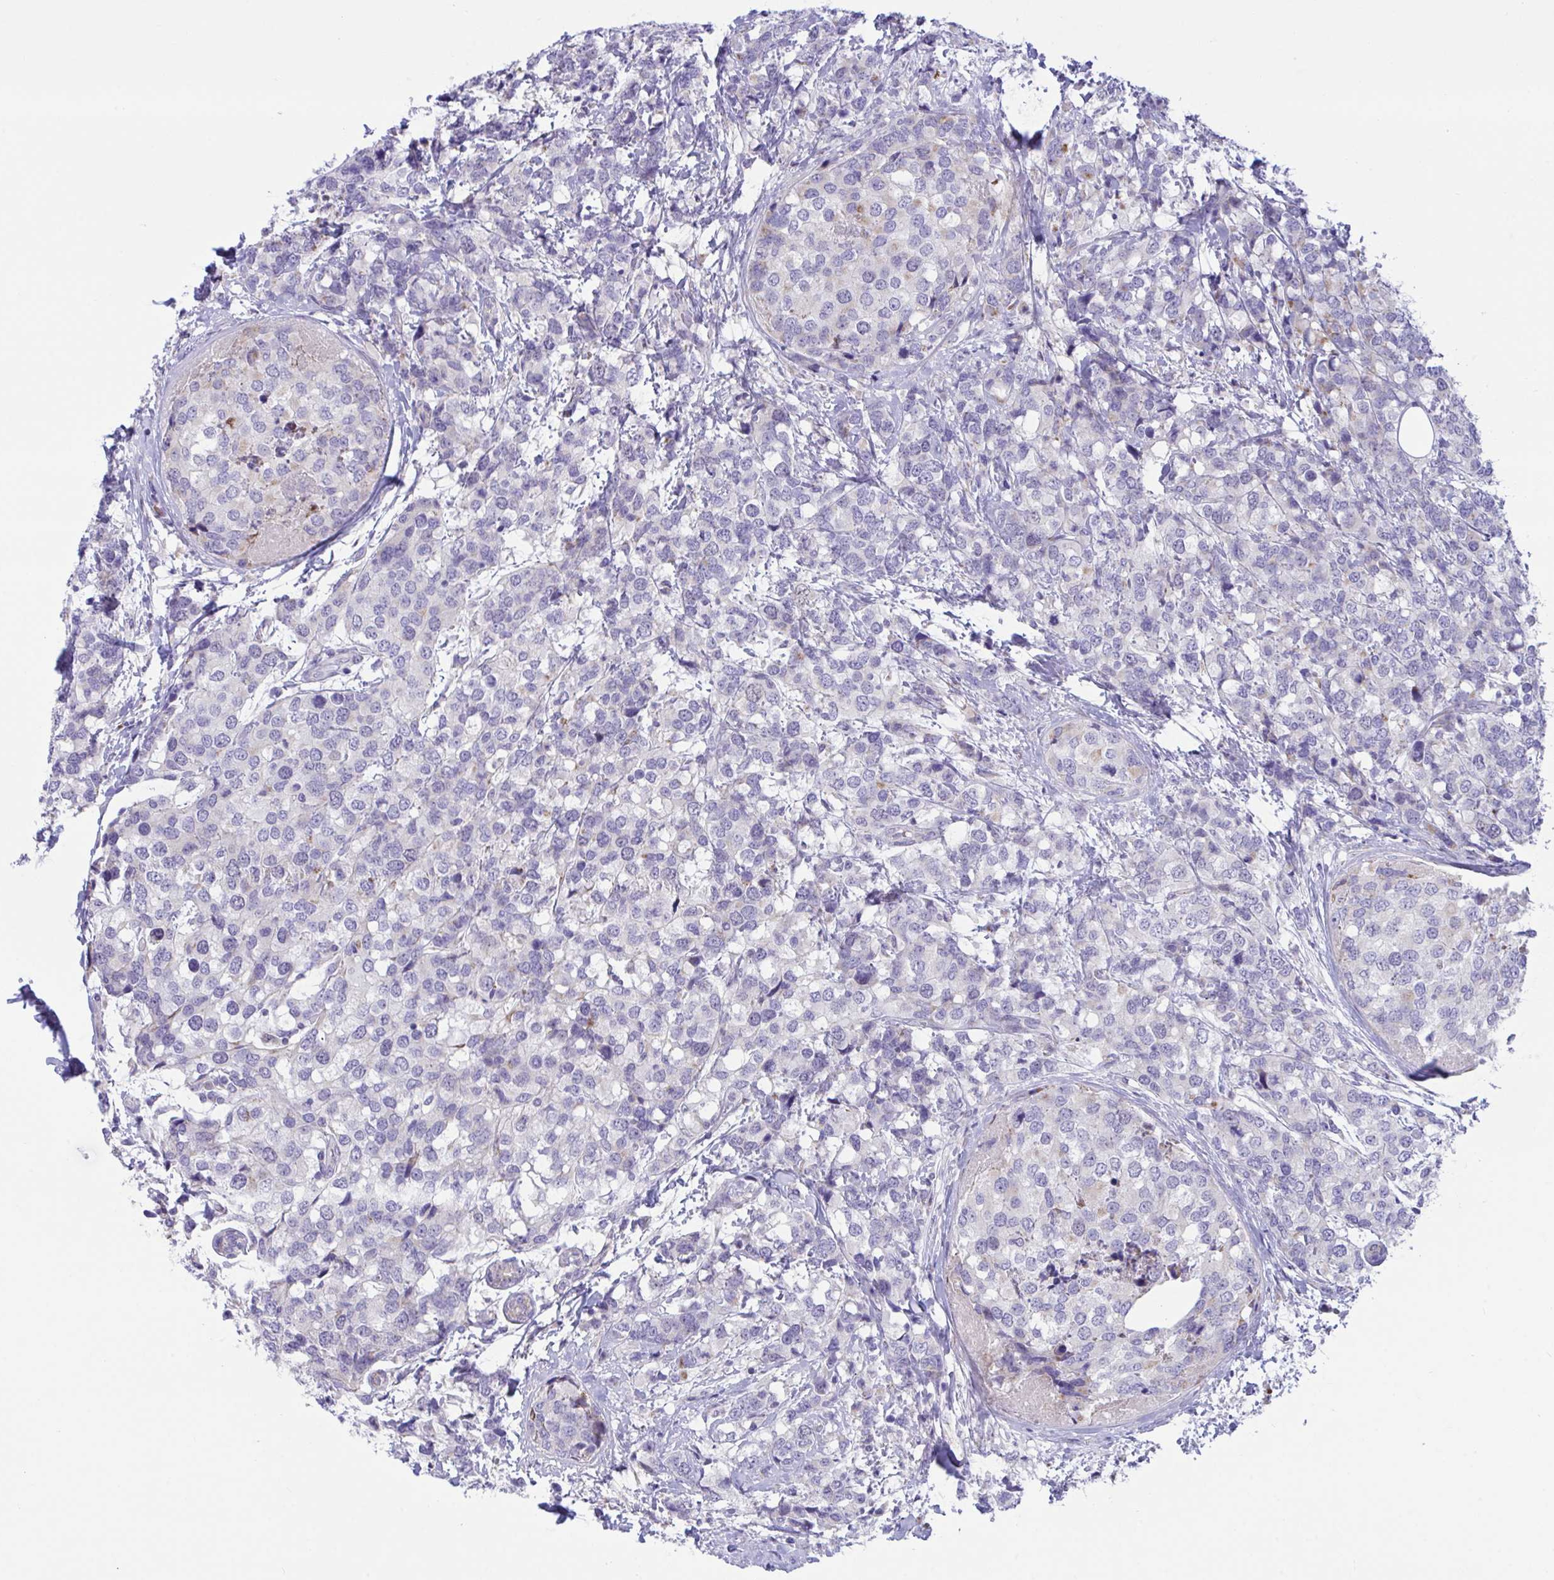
{"staining": {"intensity": "negative", "quantity": "none", "location": "none"}, "tissue": "breast cancer", "cell_type": "Tumor cells", "image_type": "cancer", "snomed": [{"axis": "morphology", "description": "Lobular carcinoma"}, {"axis": "topography", "description": "Breast"}], "caption": "Immunohistochemistry (IHC) of breast lobular carcinoma demonstrates no positivity in tumor cells.", "gene": "DTX3", "patient": {"sex": "female", "age": 59}}